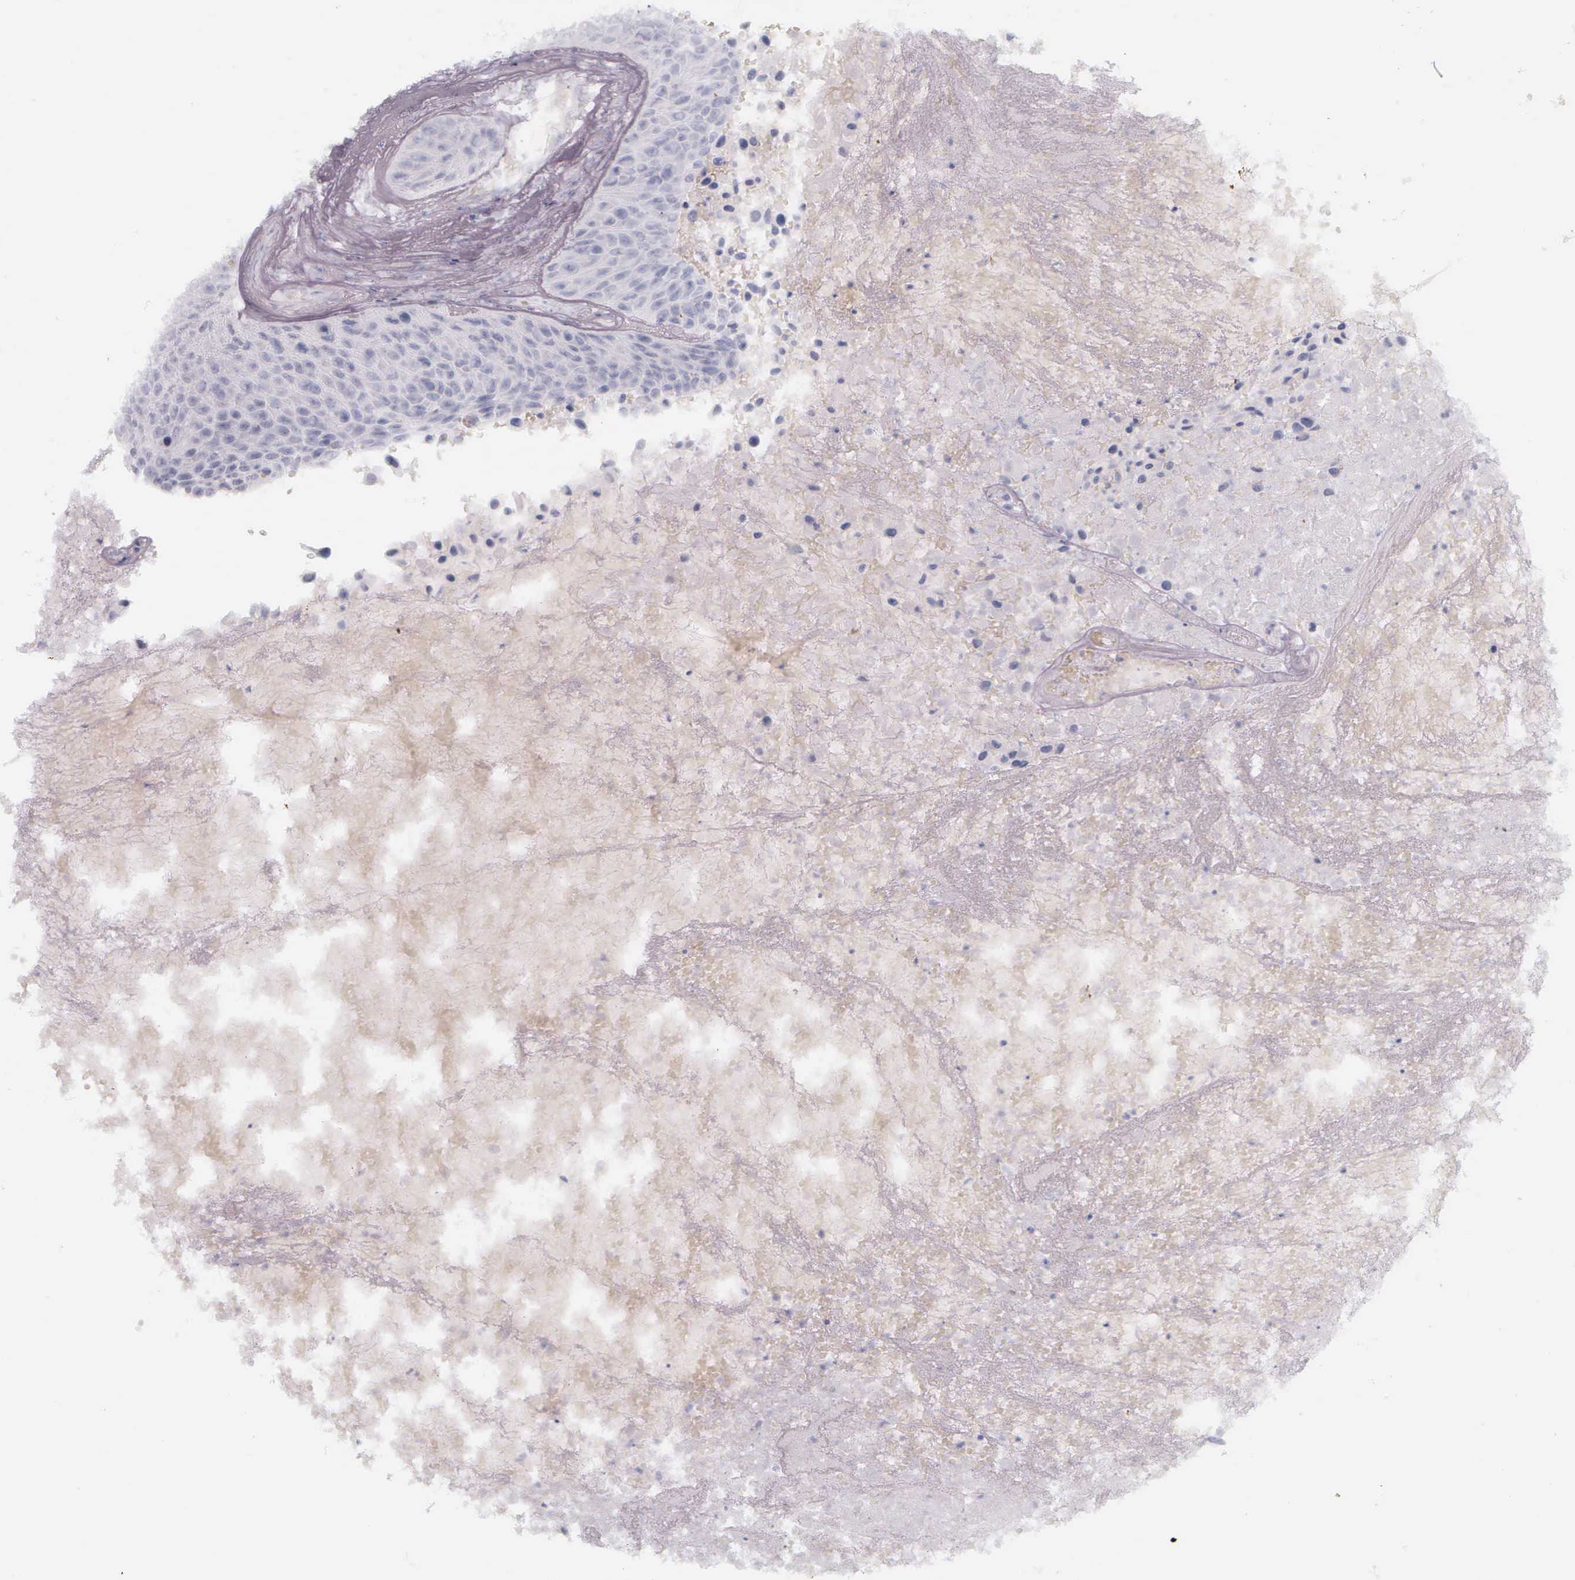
{"staining": {"intensity": "negative", "quantity": "none", "location": "none"}, "tissue": "urothelial cancer", "cell_type": "Tumor cells", "image_type": "cancer", "snomed": [{"axis": "morphology", "description": "Urothelial carcinoma, High grade"}, {"axis": "topography", "description": "Urinary bladder"}], "caption": "Tumor cells are negative for protein expression in human urothelial cancer.", "gene": "KRT14", "patient": {"sex": "male", "age": 66}}